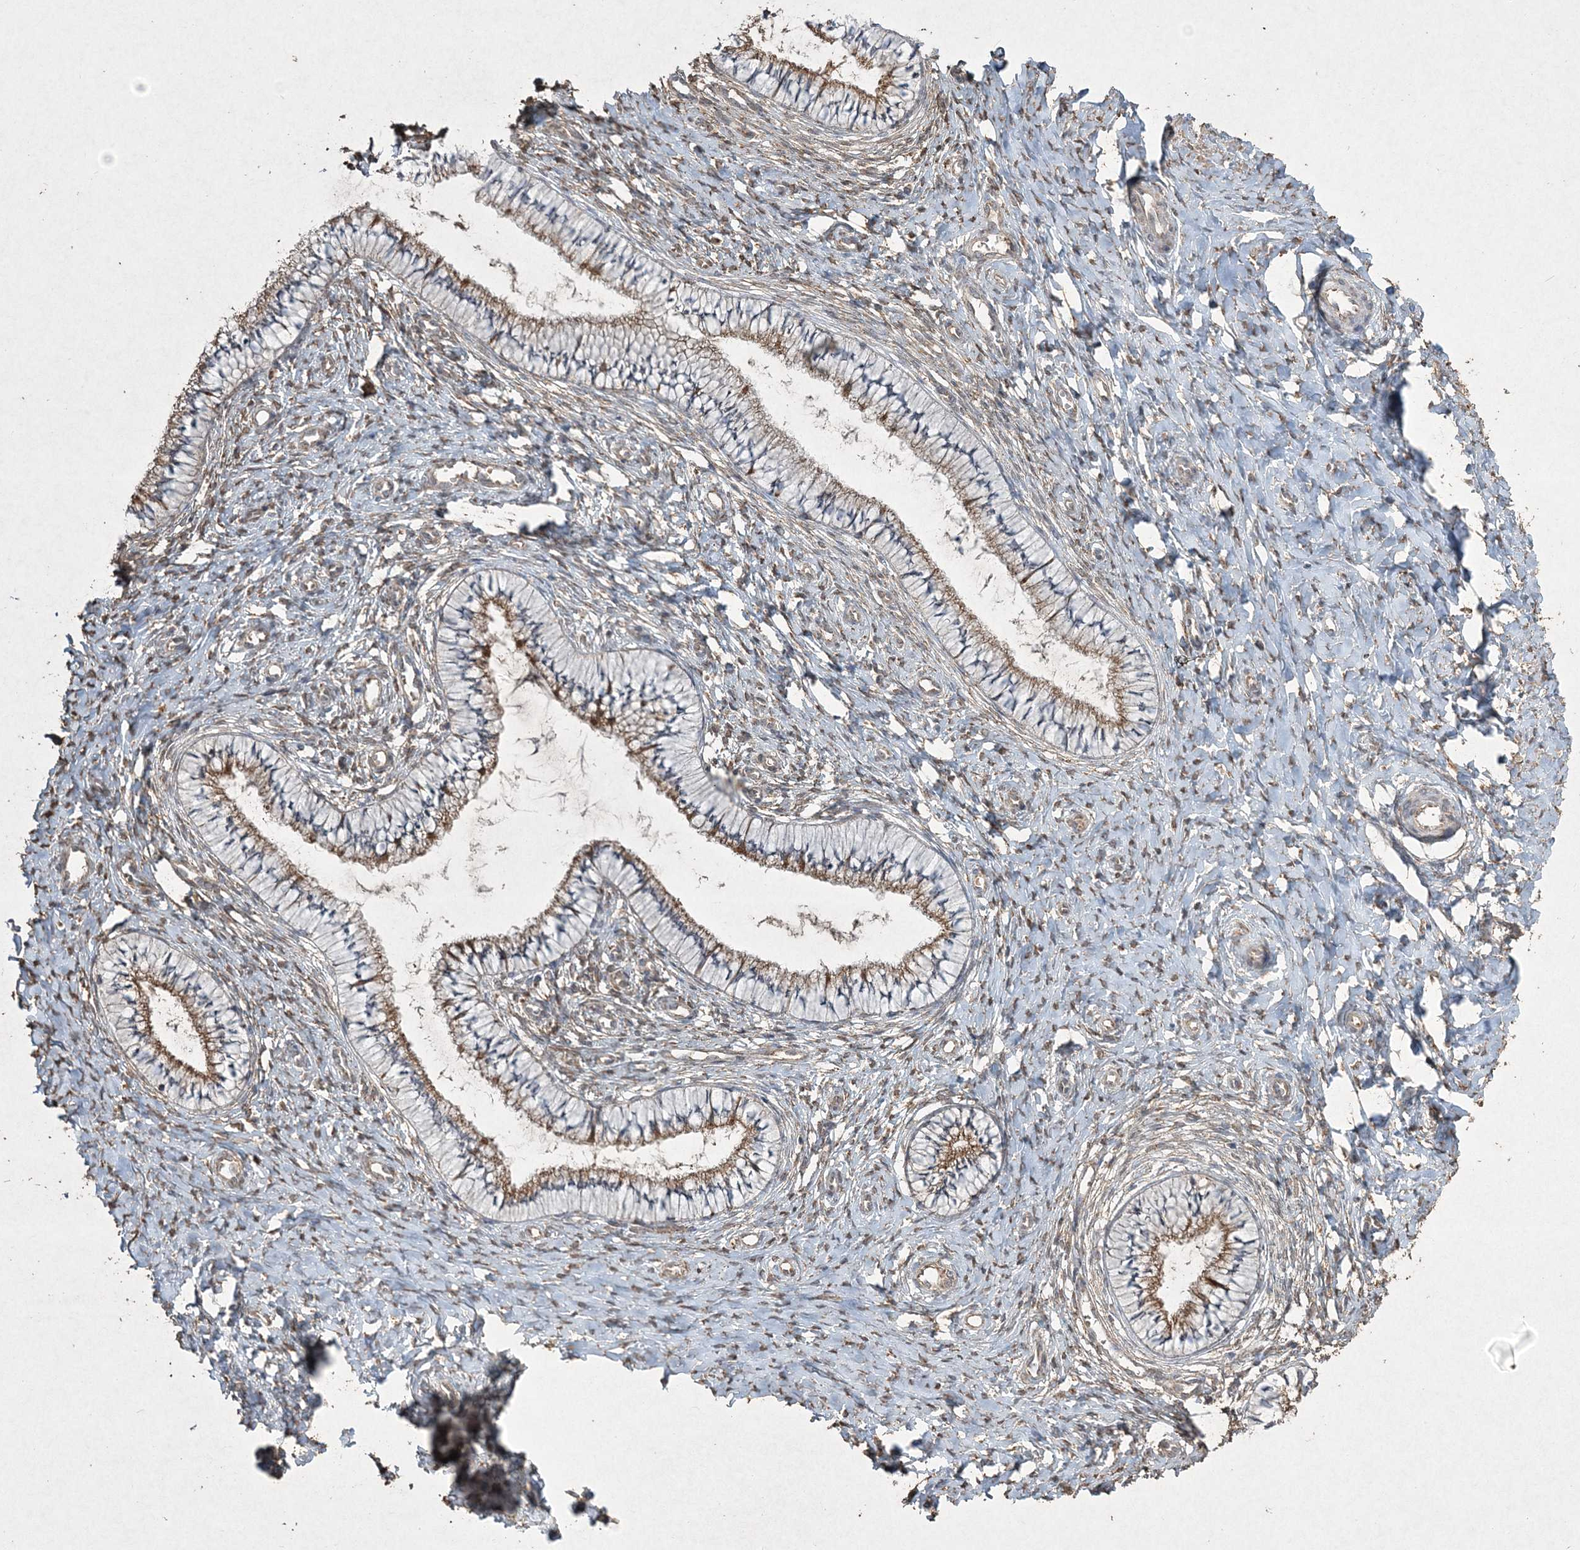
{"staining": {"intensity": "moderate", "quantity": ">75%", "location": "cytoplasmic/membranous"}, "tissue": "cervix", "cell_type": "Glandular cells", "image_type": "normal", "snomed": [{"axis": "morphology", "description": "Normal tissue, NOS"}, {"axis": "topography", "description": "Cervix"}], "caption": "A brown stain shows moderate cytoplasmic/membranous expression of a protein in glandular cells of normal cervix. (Stains: DAB (3,3'-diaminobenzidine) in brown, nuclei in blue, Microscopy: brightfield microscopy at high magnification).", "gene": "GRSF1", "patient": {"sex": "female", "age": 36}}